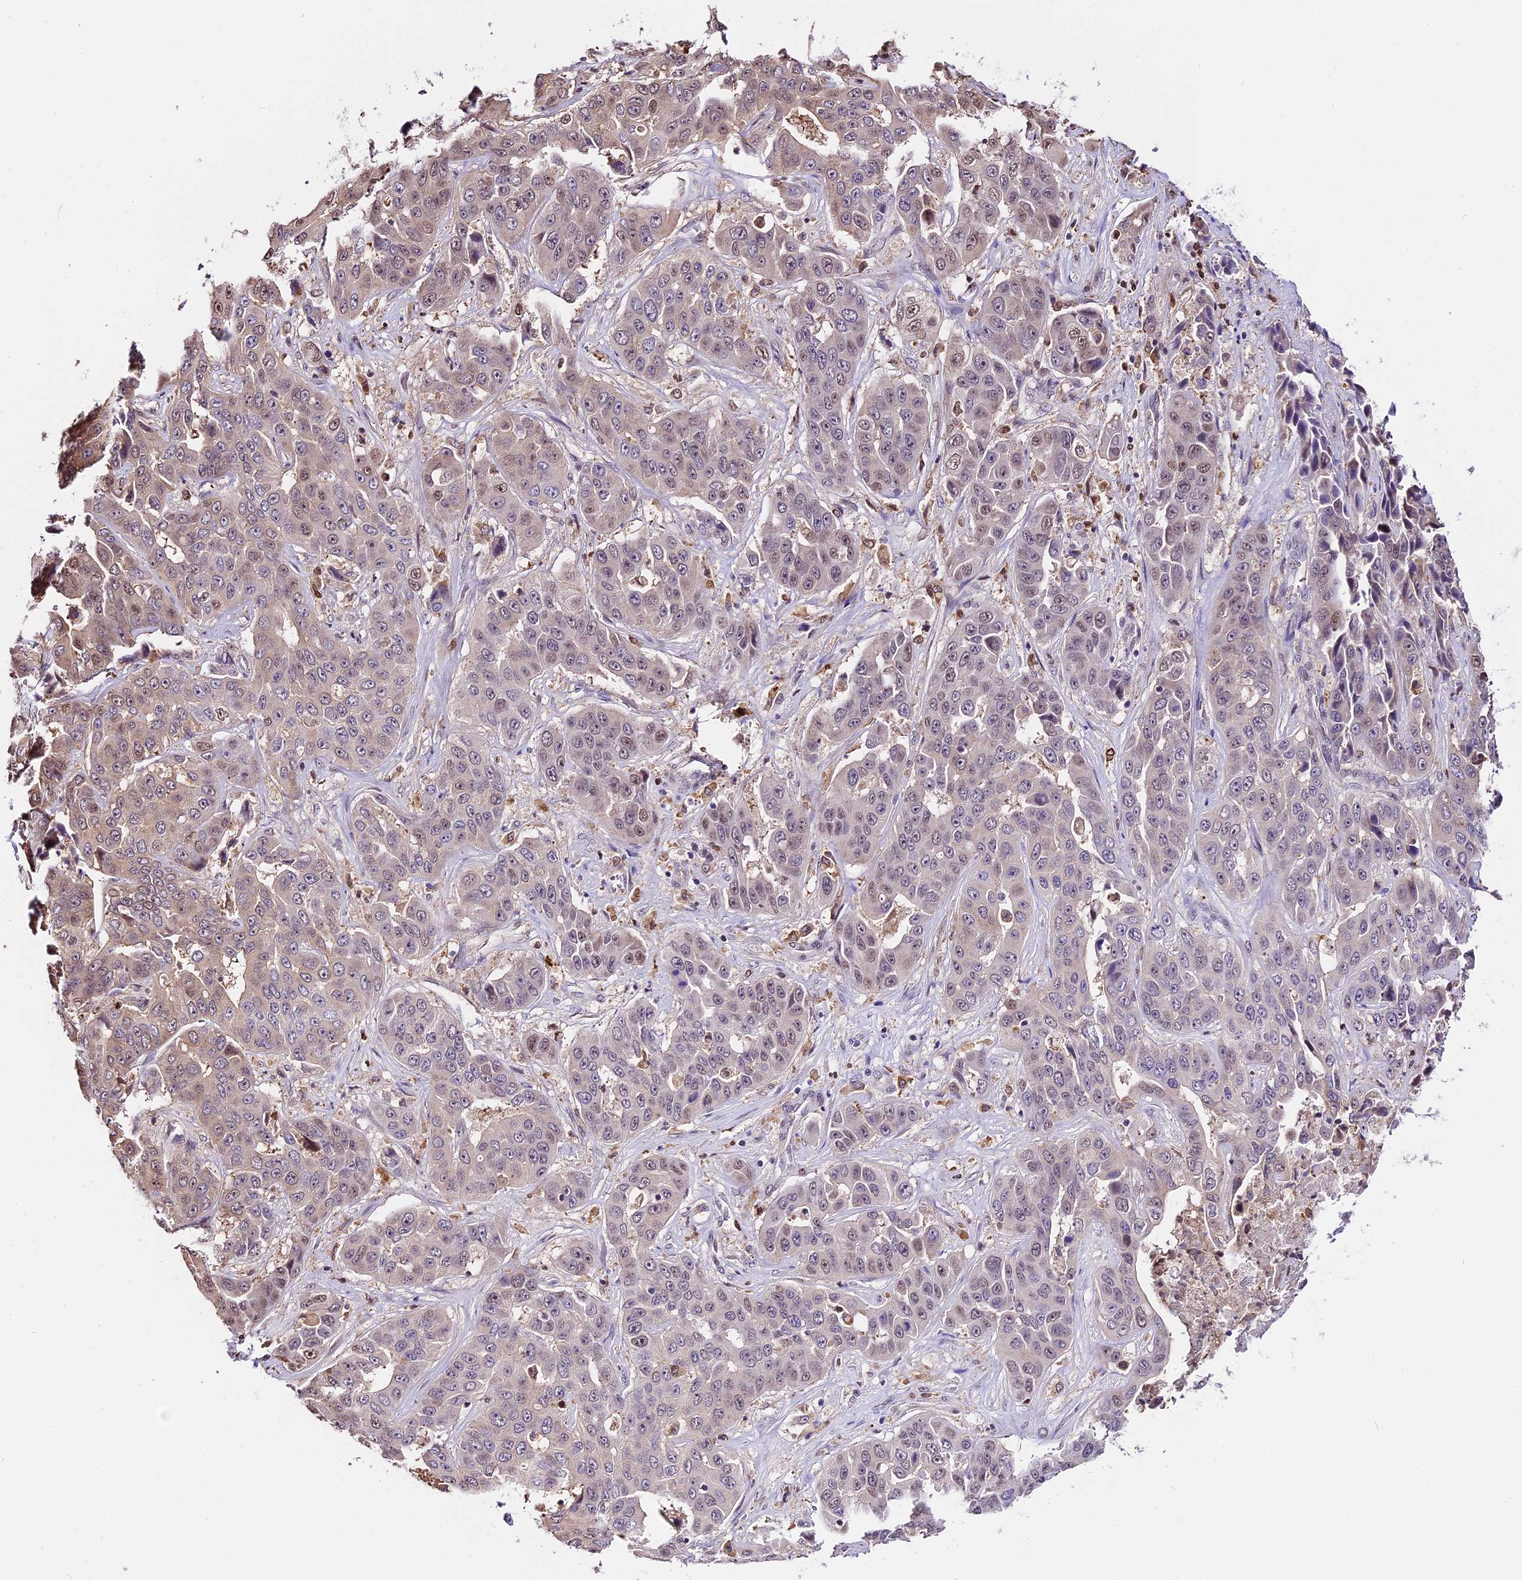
{"staining": {"intensity": "weak", "quantity": "<25%", "location": "nuclear"}, "tissue": "liver cancer", "cell_type": "Tumor cells", "image_type": "cancer", "snomed": [{"axis": "morphology", "description": "Cholangiocarcinoma"}, {"axis": "topography", "description": "Liver"}], "caption": "The immunohistochemistry micrograph has no significant expression in tumor cells of liver cholangiocarcinoma tissue.", "gene": "HERPUD1", "patient": {"sex": "female", "age": 52}}